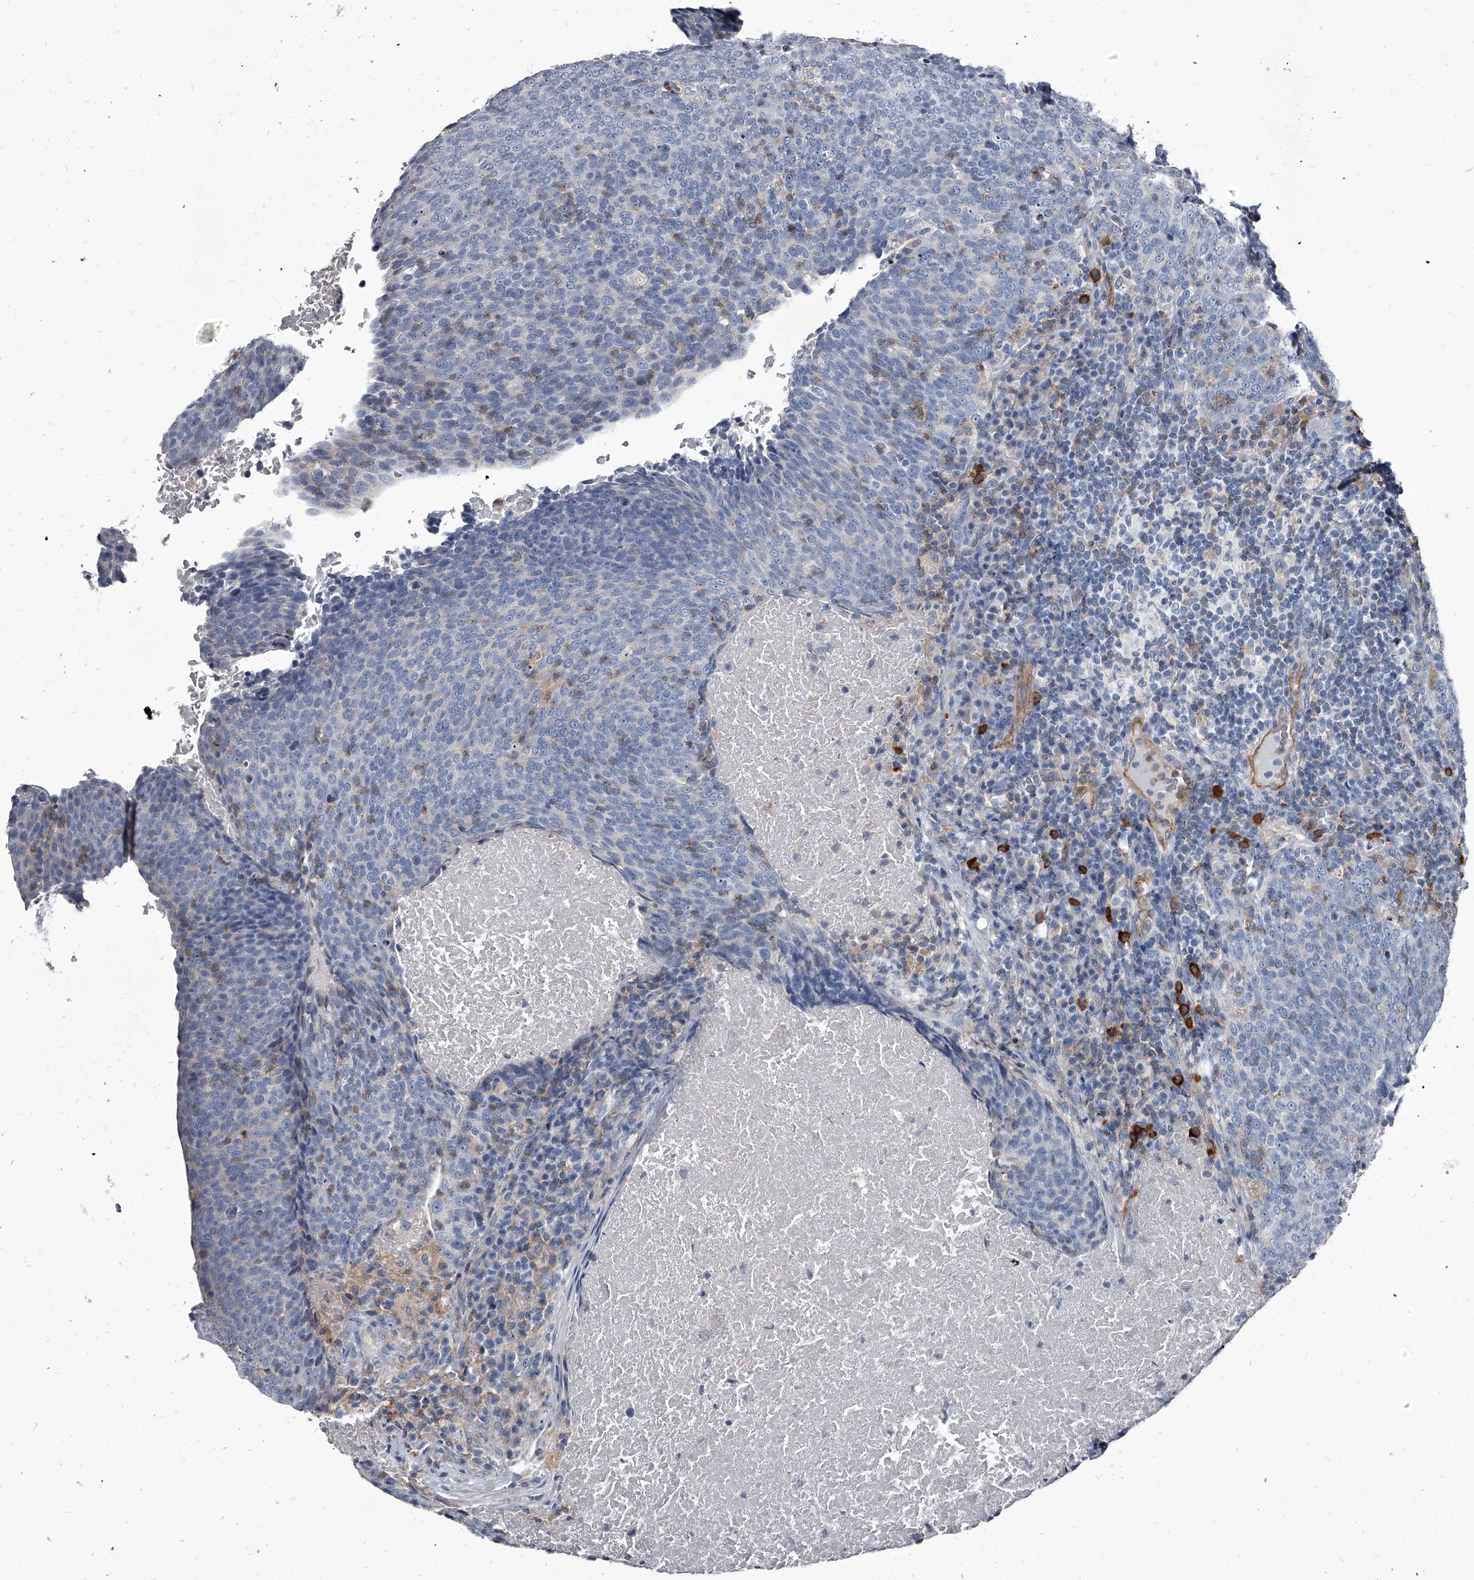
{"staining": {"intensity": "negative", "quantity": "none", "location": "none"}, "tissue": "head and neck cancer", "cell_type": "Tumor cells", "image_type": "cancer", "snomed": [{"axis": "morphology", "description": "Squamous cell carcinoma, NOS"}, {"axis": "morphology", "description": "Squamous cell carcinoma, metastatic, NOS"}, {"axis": "topography", "description": "Lymph node"}, {"axis": "topography", "description": "Head-Neck"}], "caption": "Micrograph shows no significant protein positivity in tumor cells of head and neck metastatic squamous cell carcinoma.", "gene": "PGLYRP3", "patient": {"sex": "male", "age": 62}}